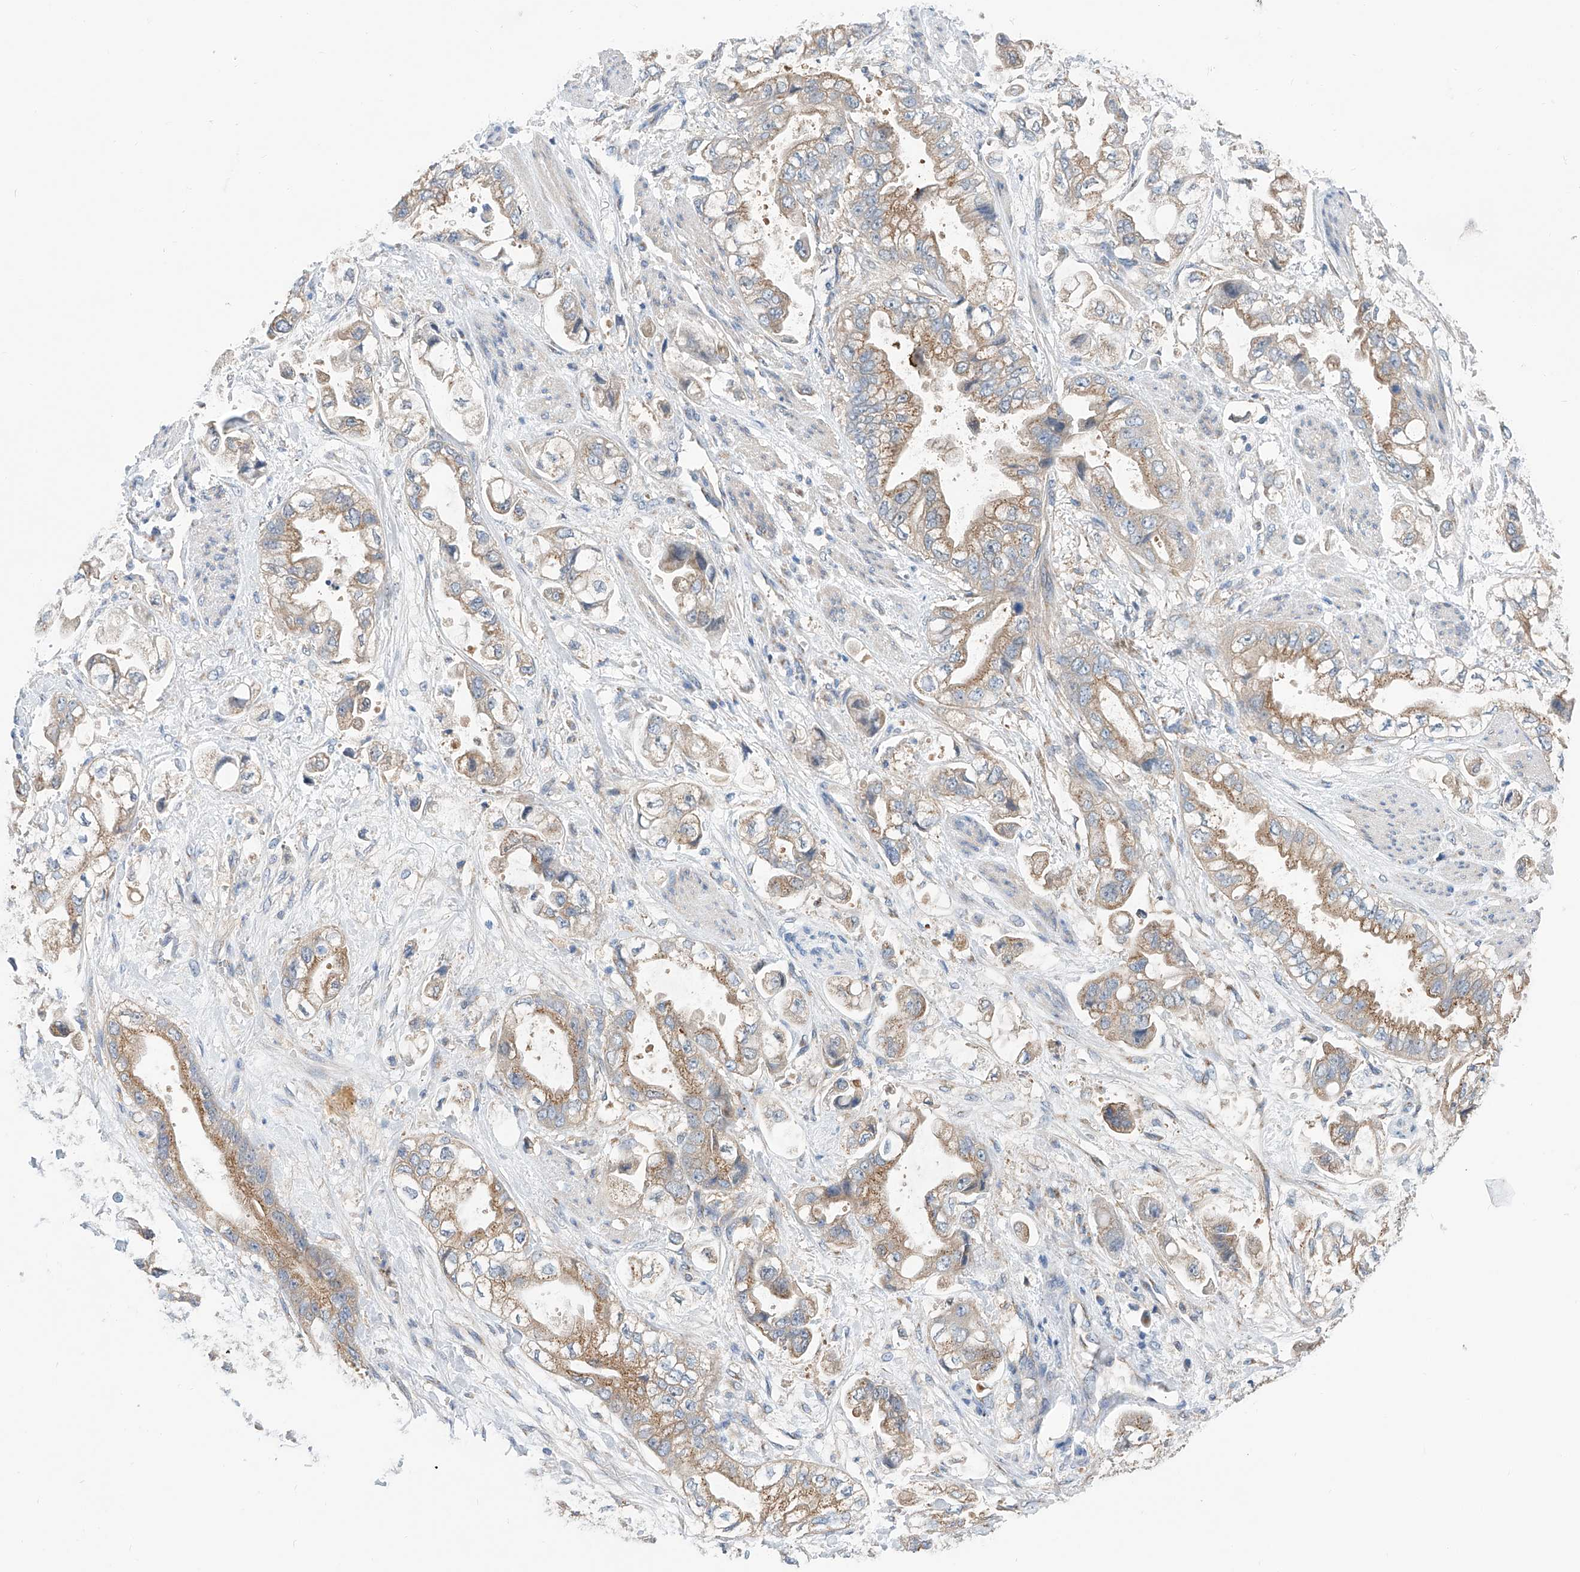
{"staining": {"intensity": "weak", "quantity": ">75%", "location": "cytoplasmic/membranous"}, "tissue": "stomach cancer", "cell_type": "Tumor cells", "image_type": "cancer", "snomed": [{"axis": "morphology", "description": "Adenocarcinoma, NOS"}, {"axis": "topography", "description": "Stomach"}], "caption": "Stomach cancer (adenocarcinoma) tissue shows weak cytoplasmic/membranous positivity in approximately >75% of tumor cells Nuclei are stained in blue.", "gene": "SLC22A7", "patient": {"sex": "male", "age": 62}}